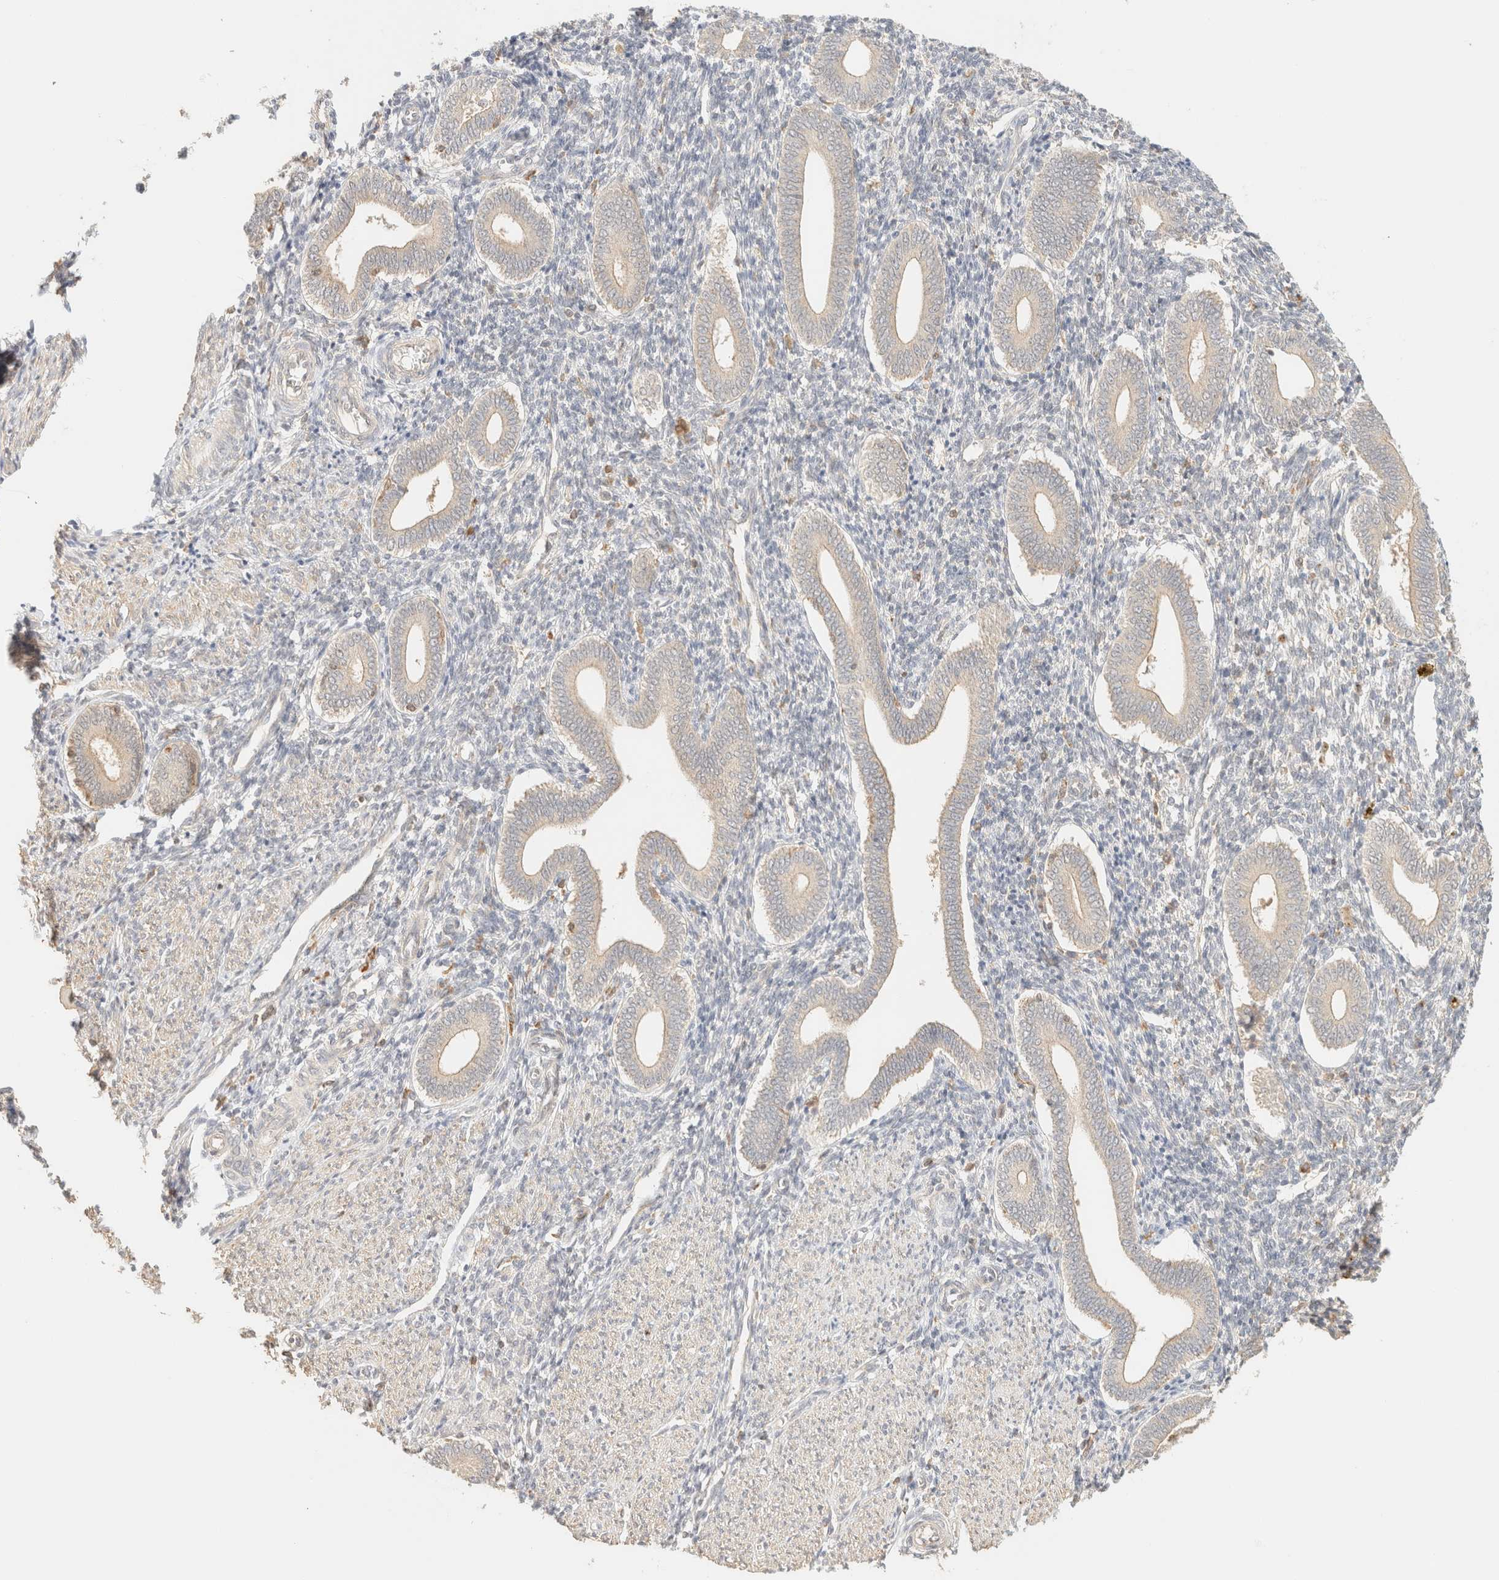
{"staining": {"intensity": "negative", "quantity": "none", "location": "none"}, "tissue": "endometrium", "cell_type": "Cells in endometrial stroma", "image_type": "normal", "snomed": [{"axis": "morphology", "description": "Normal tissue, NOS"}, {"axis": "topography", "description": "Uterus"}, {"axis": "topography", "description": "Endometrium"}], "caption": "This is a micrograph of immunohistochemistry staining of unremarkable endometrium, which shows no positivity in cells in endometrial stroma.", "gene": "TIMD4", "patient": {"sex": "female", "age": 33}}